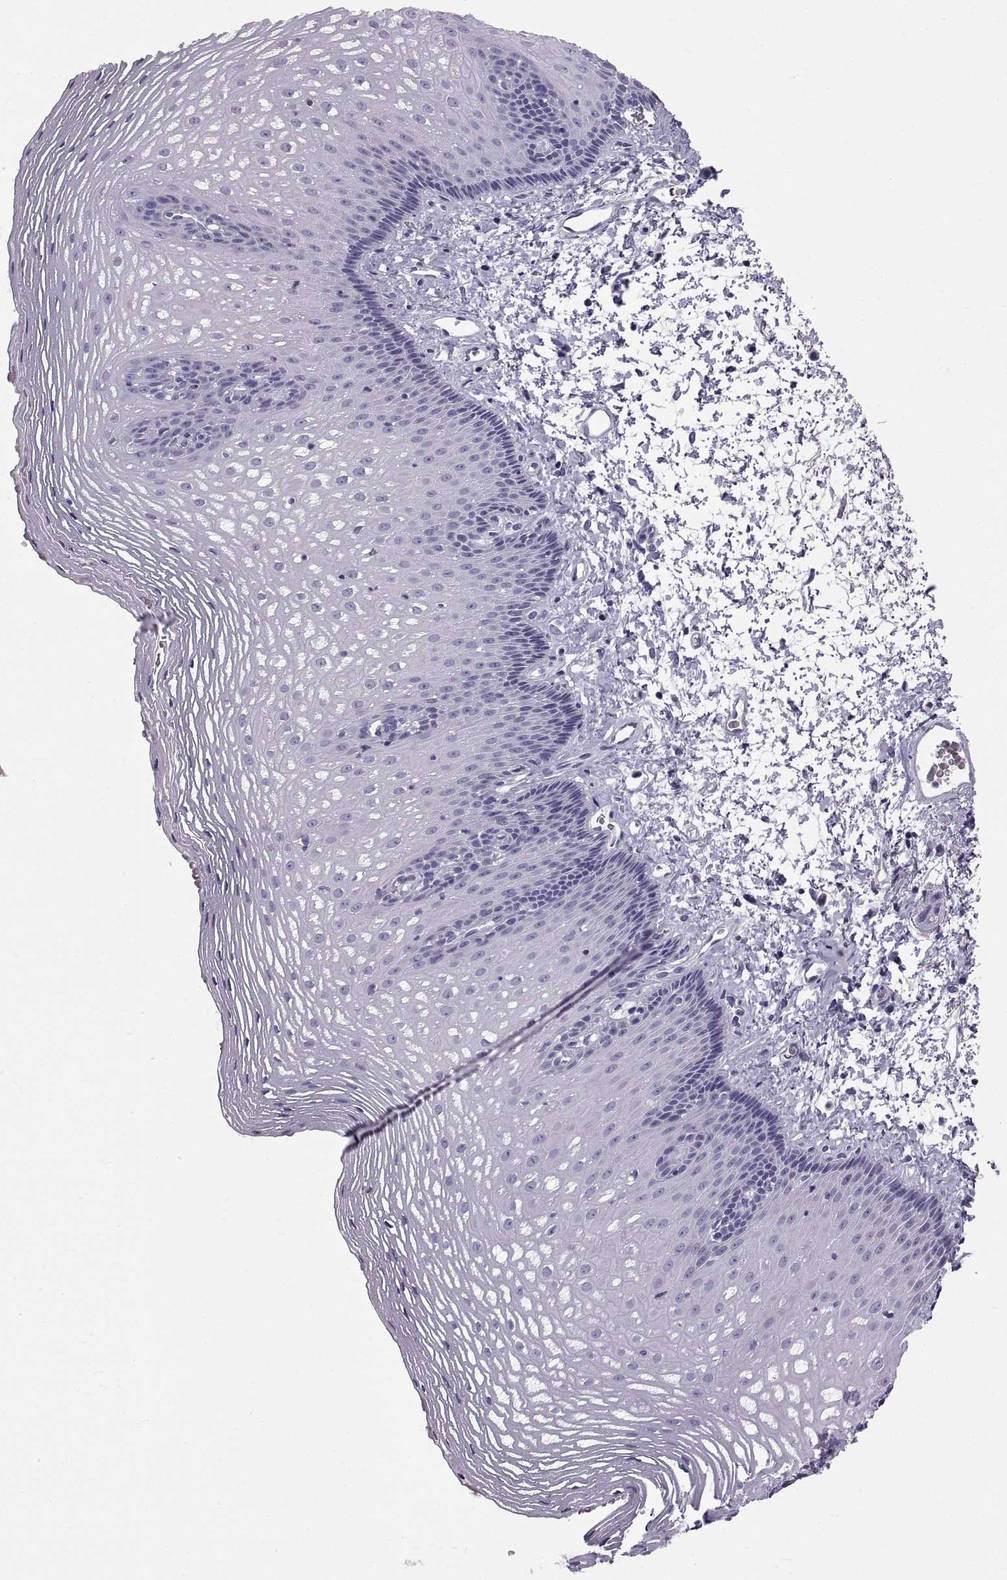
{"staining": {"intensity": "negative", "quantity": "none", "location": "none"}, "tissue": "esophagus", "cell_type": "Squamous epithelial cells", "image_type": "normal", "snomed": [{"axis": "morphology", "description": "Normal tissue, NOS"}, {"axis": "topography", "description": "Esophagus"}], "caption": "High magnification brightfield microscopy of benign esophagus stained with DAB (brown) and counterstained with hematoxylin (blue): squamous epithelial cells show no significant positivity.", "gene": "WFDC8", "patient": {"sex": "male", "age": 76}}